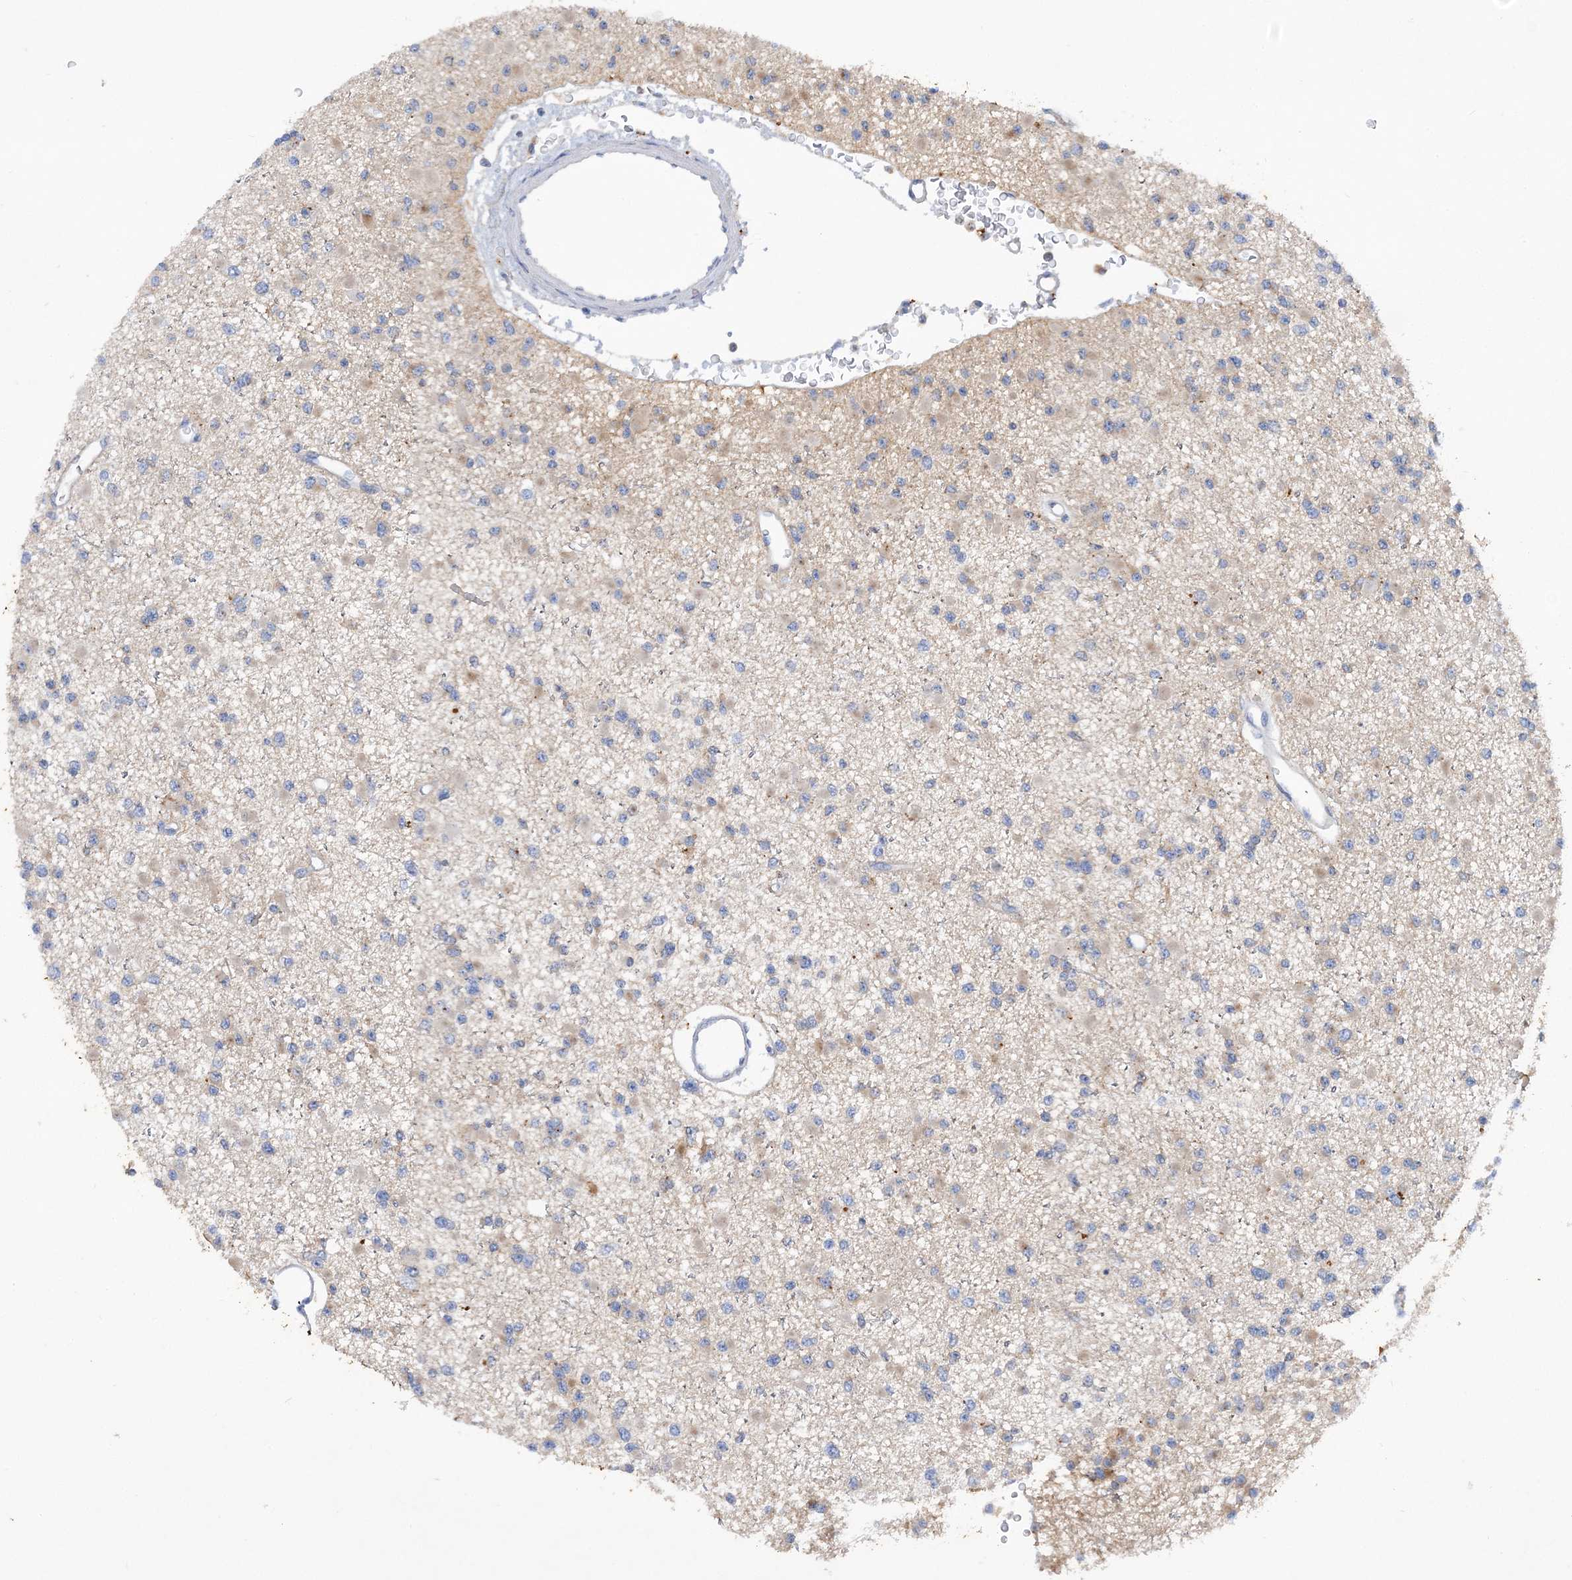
{"staining": {"intensity": "weak", "quantity": "<25%", "location": "cytoplasmic/membranous"}, "tissue": "glioma", "cell_type": "Tumor cells", "image_type": "cancer", "snomed": [{"axis": "morphology", "description": "Glioma, malignant, Low grade"}, {"axis": "topography", "description": "Brain"}], "caption": "Human malignant glioma (low-grade) stained for a protein using immunohistochemistry exhibits no staining in tumor cells.", "gene": "GRINA", "patient": {"sex": "female", "age": 22}}